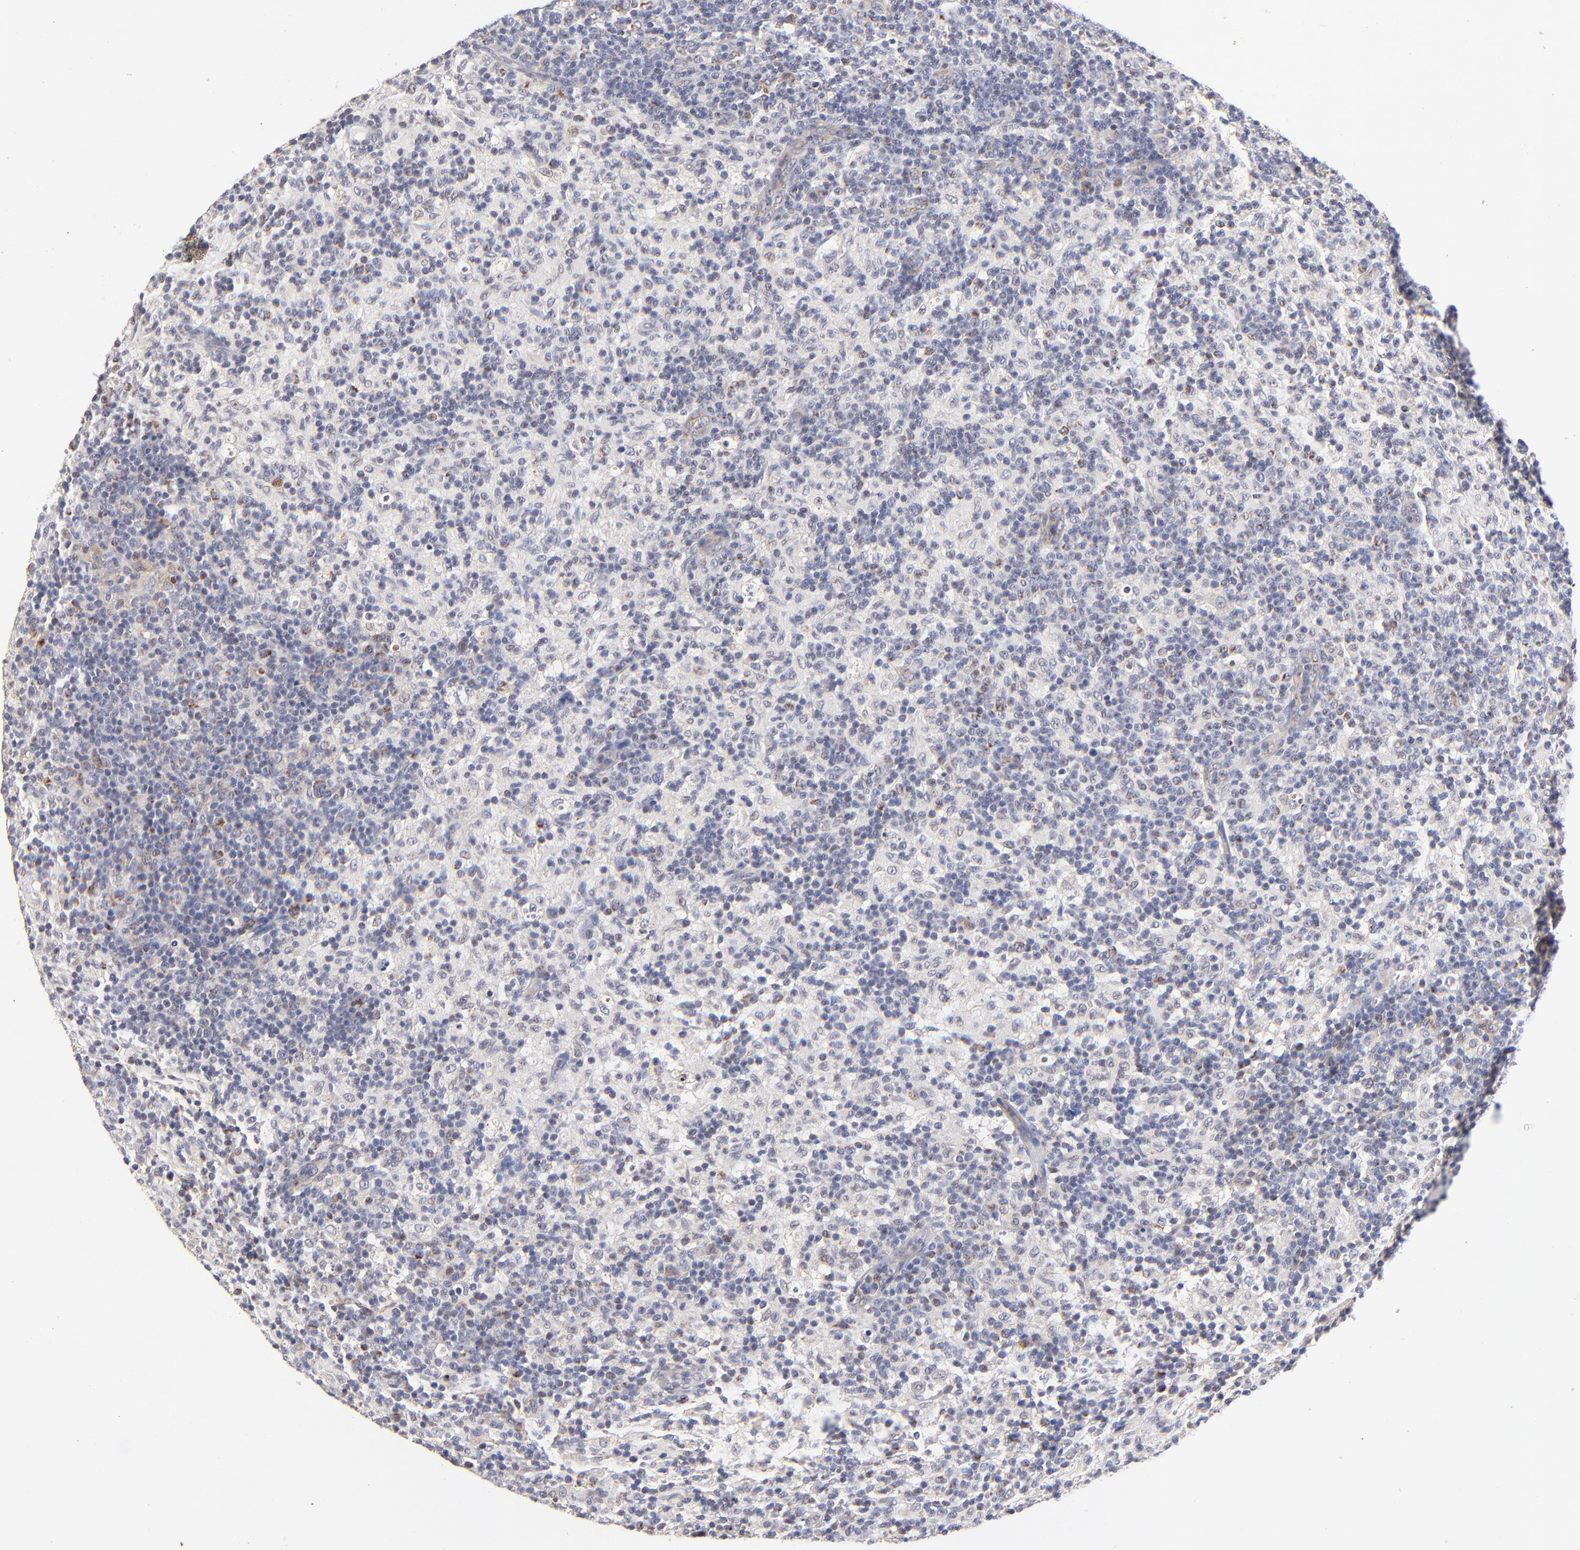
{"staining": {"intensity": "moderate", "quantity": "<25%", "location": "cytoplasmic/membranous"}, "tissue": "lymph node", "cell_type": "Germinal center cells", "image_type": "normal", "snomed": [{"axis": "morphology", "description": "Normal tissue, NOS"}, {"axis": "morphology", "description": "Inflammation, NOS"}, {"axis": "topography", "description": "Lymph node"}], "caption": "Immunohistochemical staining of benign human lymph node reveals moderate cytoplasmic/membranous protein staining in approximately <25% of germinal center cells.", "gene": "FBXL12", "patient": {"sex": "male", "age": 55}}